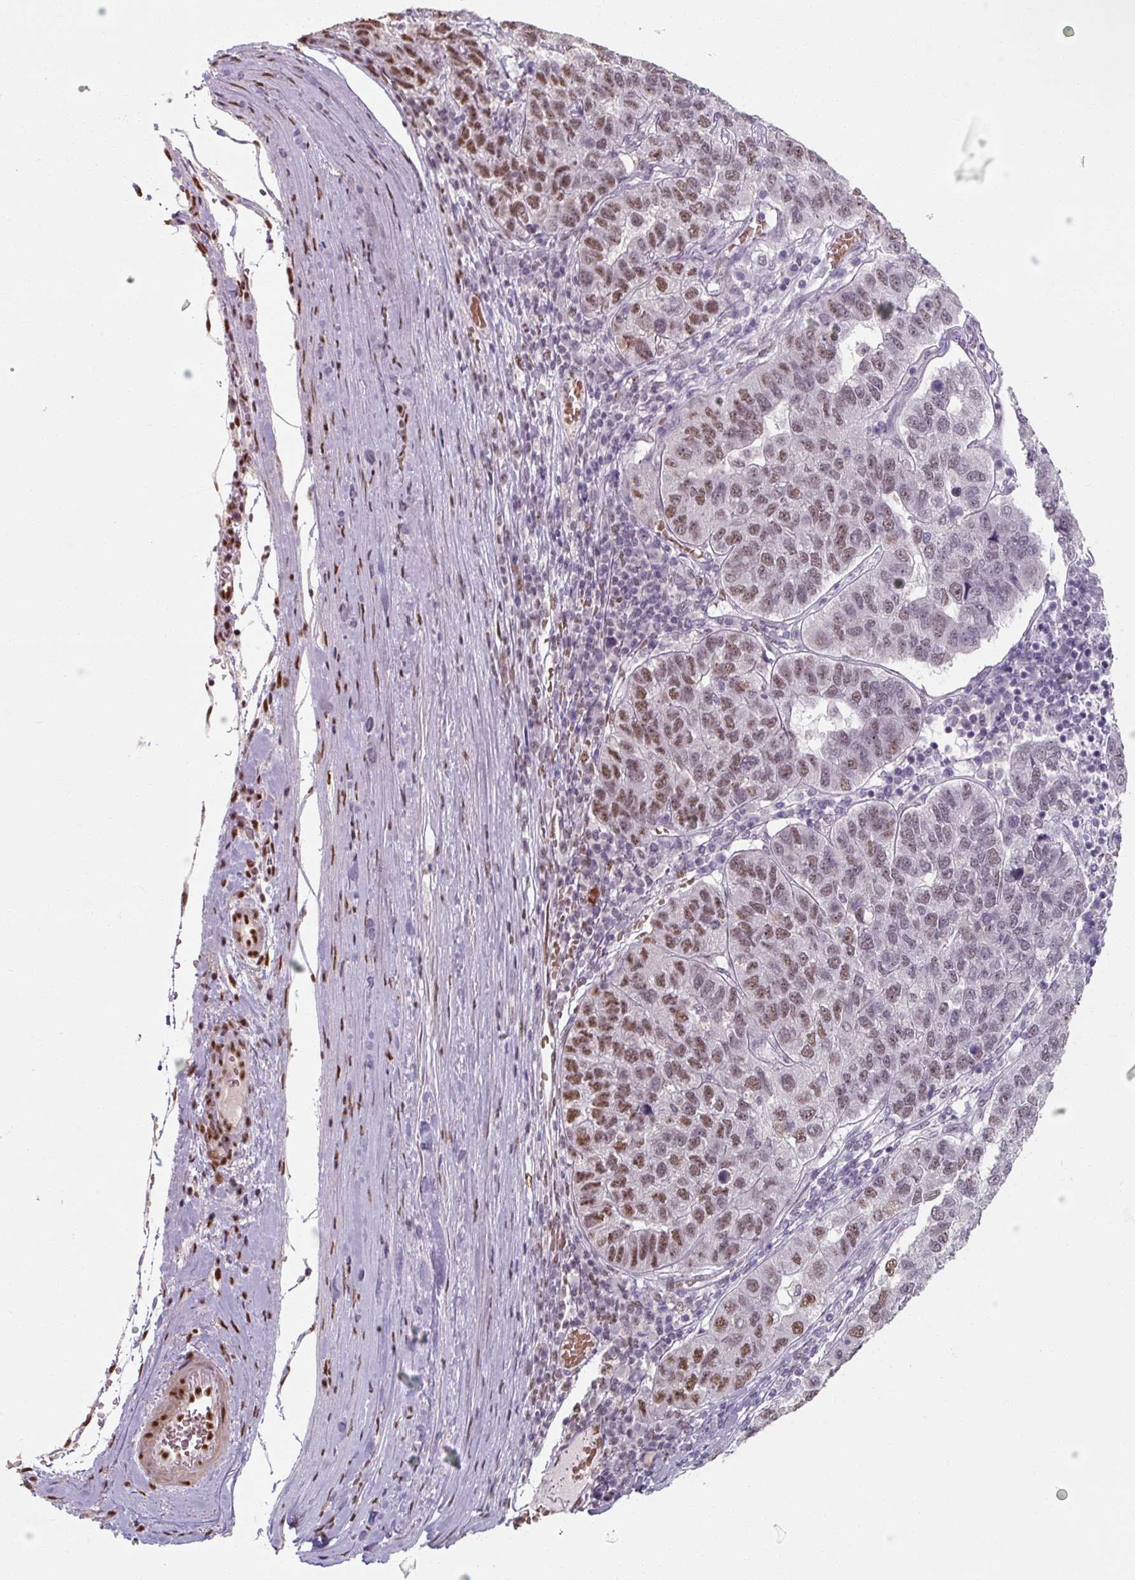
{"staining": {"intensity": "moderate", "quantity": "<25%", "location": "nuclear"}, "tissue": "pancreatic cancer", "cell_type": "Tumor cells", "image_type": "cancer", "snomed": [{"axis": "morphology", "description": "Adenocarcinoma, NOS"}, {"axis": "topography", "description": "Pancreas"}], "caption": "Immunohistochemical staining of adenocarcinoma (pancreatic) displays low levels of moderate nuclear protein expression in about <25% of tumor cells.", "gene": "ZFTRAF1", "patient": {"sex": "female", "age": 61}}